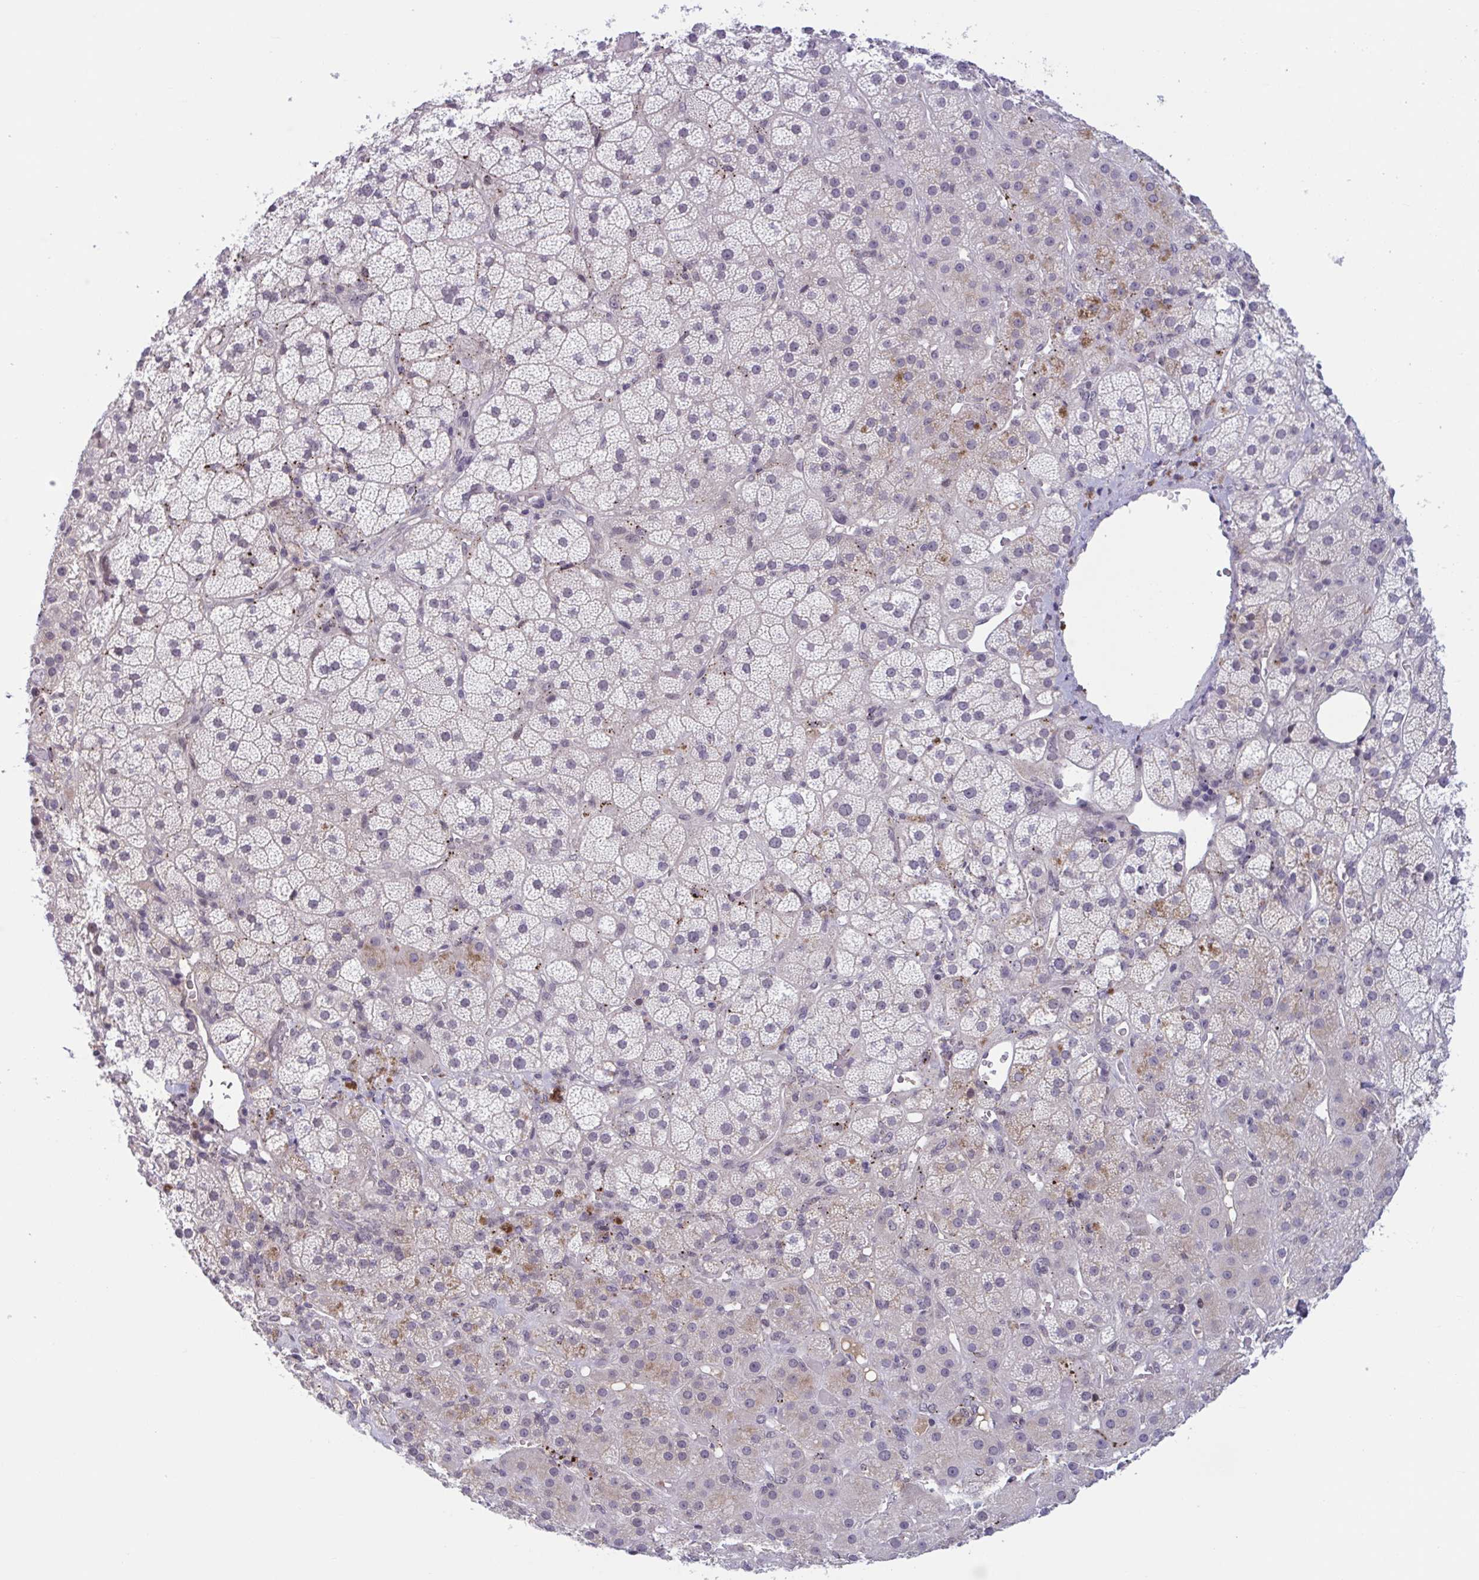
{"staining": {"intensity": "weak", "quantity": "<25%", "location": "cytoplasmic/membranous"}, "tissue": "adrenal gland", "cell_type": "Glandular cells", "image_type": "normal", "snomed": [{"axis": "morphology", "description": "Normal tissue, NOS"}, {"axis": "topography", "description": "Adrenal gland"}], "caption": "Immunohistochemistry (IHC) micrograph of benign adrenal gland stained for a protein (brown), which exhibits no staining in glandular cells.", "gene": "TTC7B", "patient": {"sex": "male", "age": 57}}